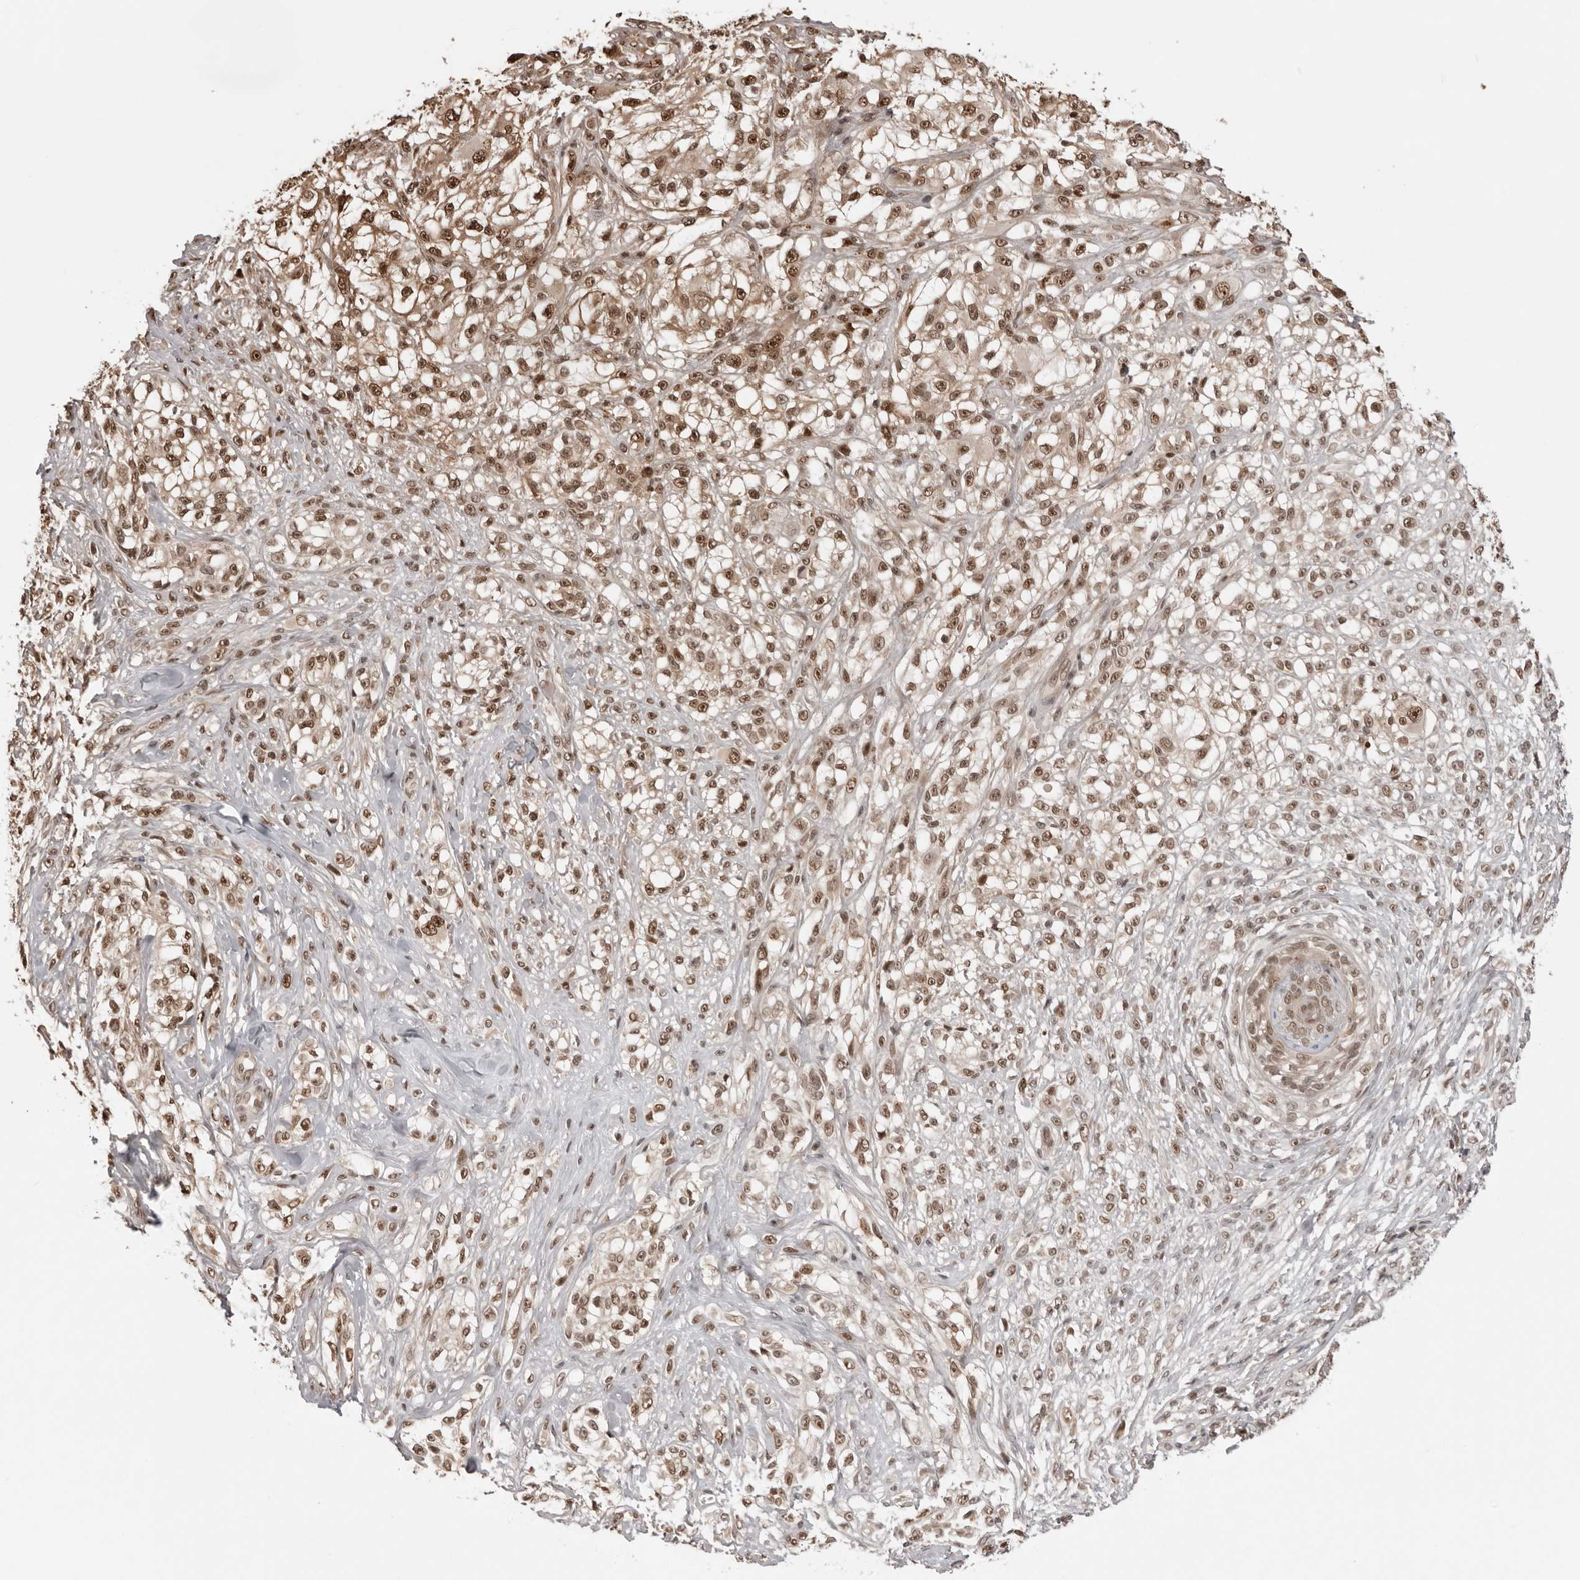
{"staining": {"intensity": "moderate", "quantity": ">75%", "location": "nuclear"}, "tissue": "melanoma", "cell_type": "Tumor cells", "image_type": "cancer", "snomed": [{"axis": "morphology", "description": "Malignant melanoma, NOS"}, {"axis": "topography", "description": "Skin of head"}], "caption": "IHC of human malignant melanoma exhibits medium levels of moderate nuclear staining in approximately >75% of tumor cells. (Brightfield microscopy of DAB IHC at high magnification).", "gene": "SDE2", "patient": {"sex": "male", "age": 83}}